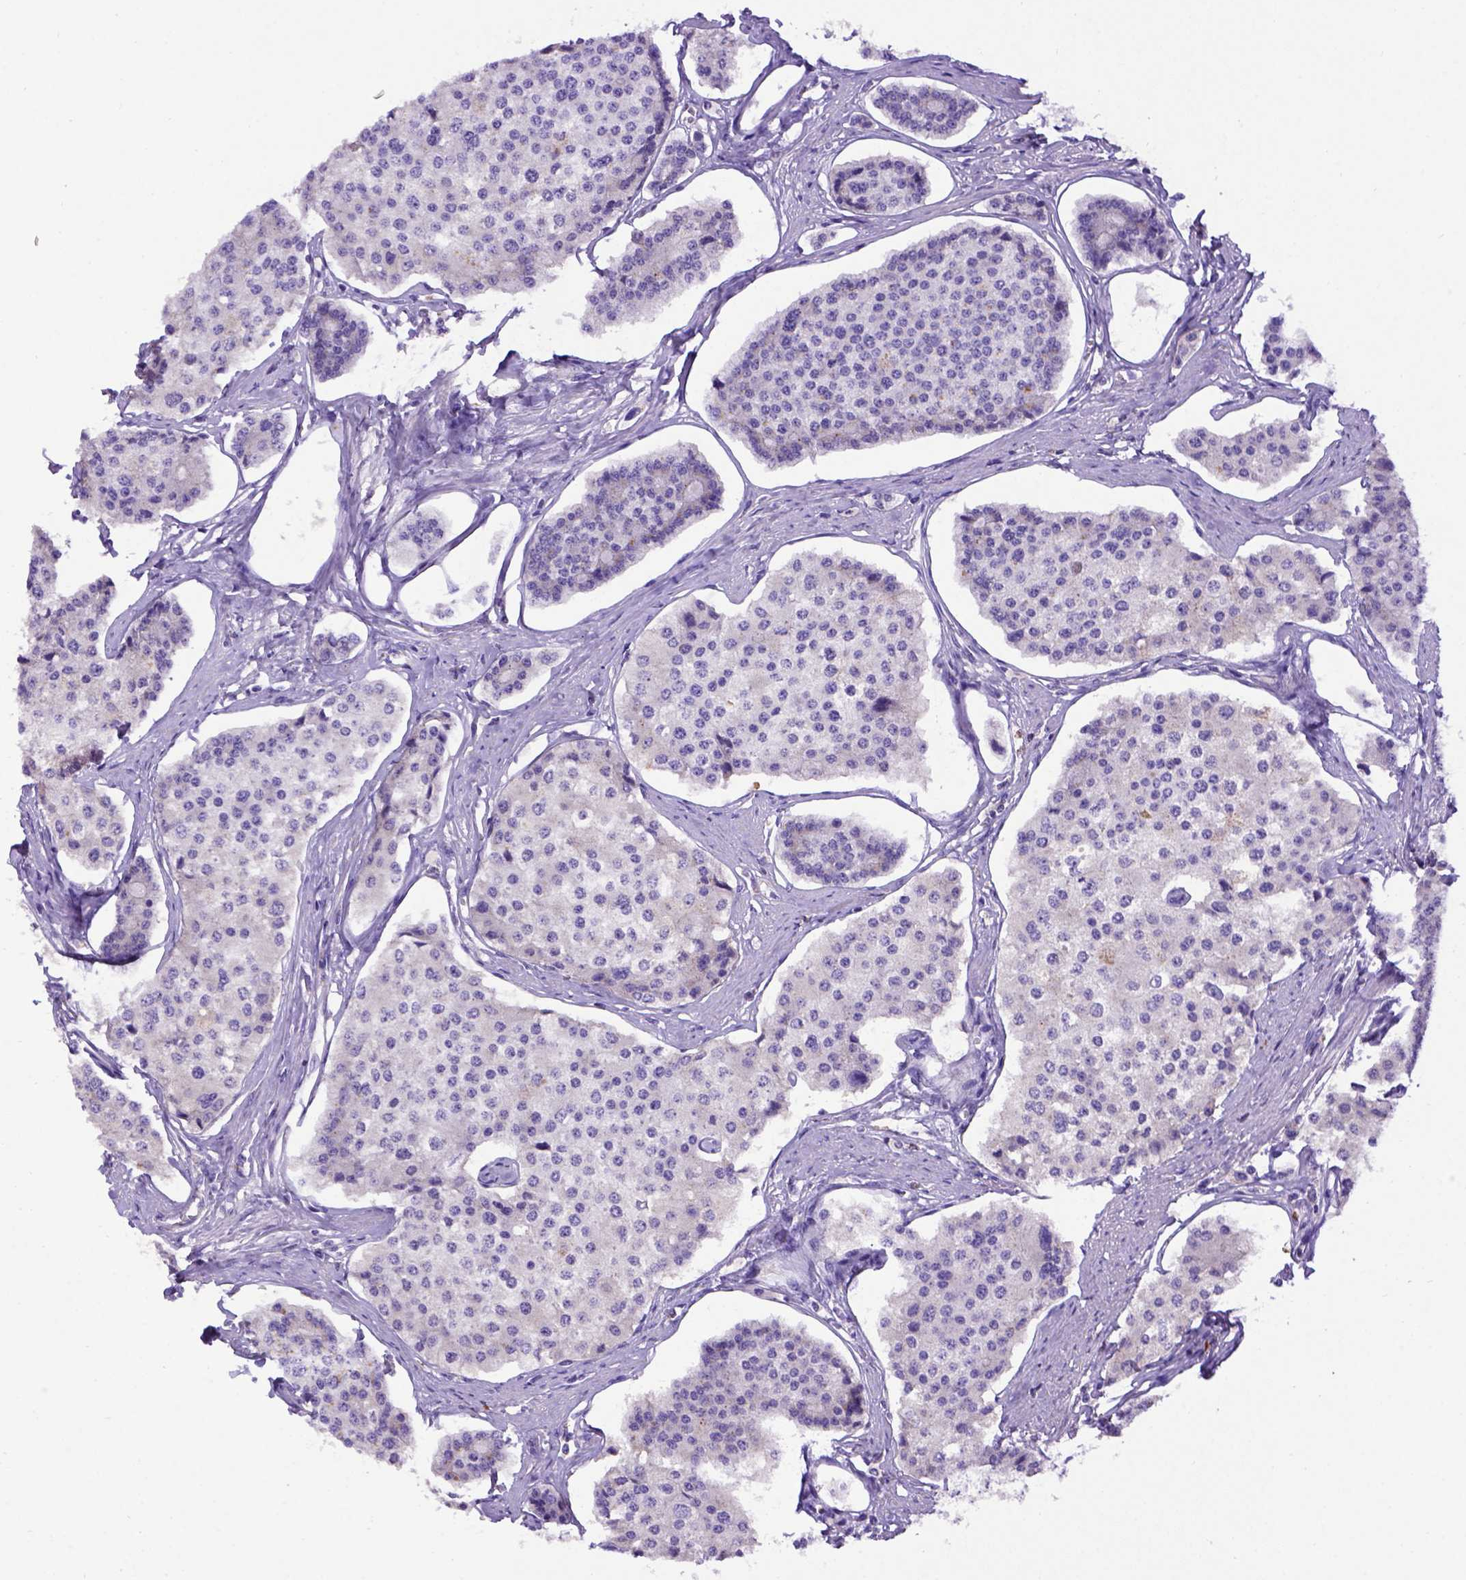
{"staining": {"intensity": "negative", "quantity": "none", "location": "none"}, "tissue": "carcinoid", "cell_type": "Tumor cells", "image_type": "cancer", "snomed": [{"axis": "morphology", "description": "Carcinoid, malignant, NOS"}, {"axis": "topography", "description": "Small intestine"}], "caption": "A high-resolution image shows IHC staining of carcinoid (malignant), which demonstrates no significant staining in tumor cells. Brightfield microscopy of immunohistochemistry stained with DAB (3,3'-diaminobenzidine) (brown) and hematoxylin (blue), captured at high magnification.", "gene": "ADAM12", "patient": {"sex": "female", "age": 65}}